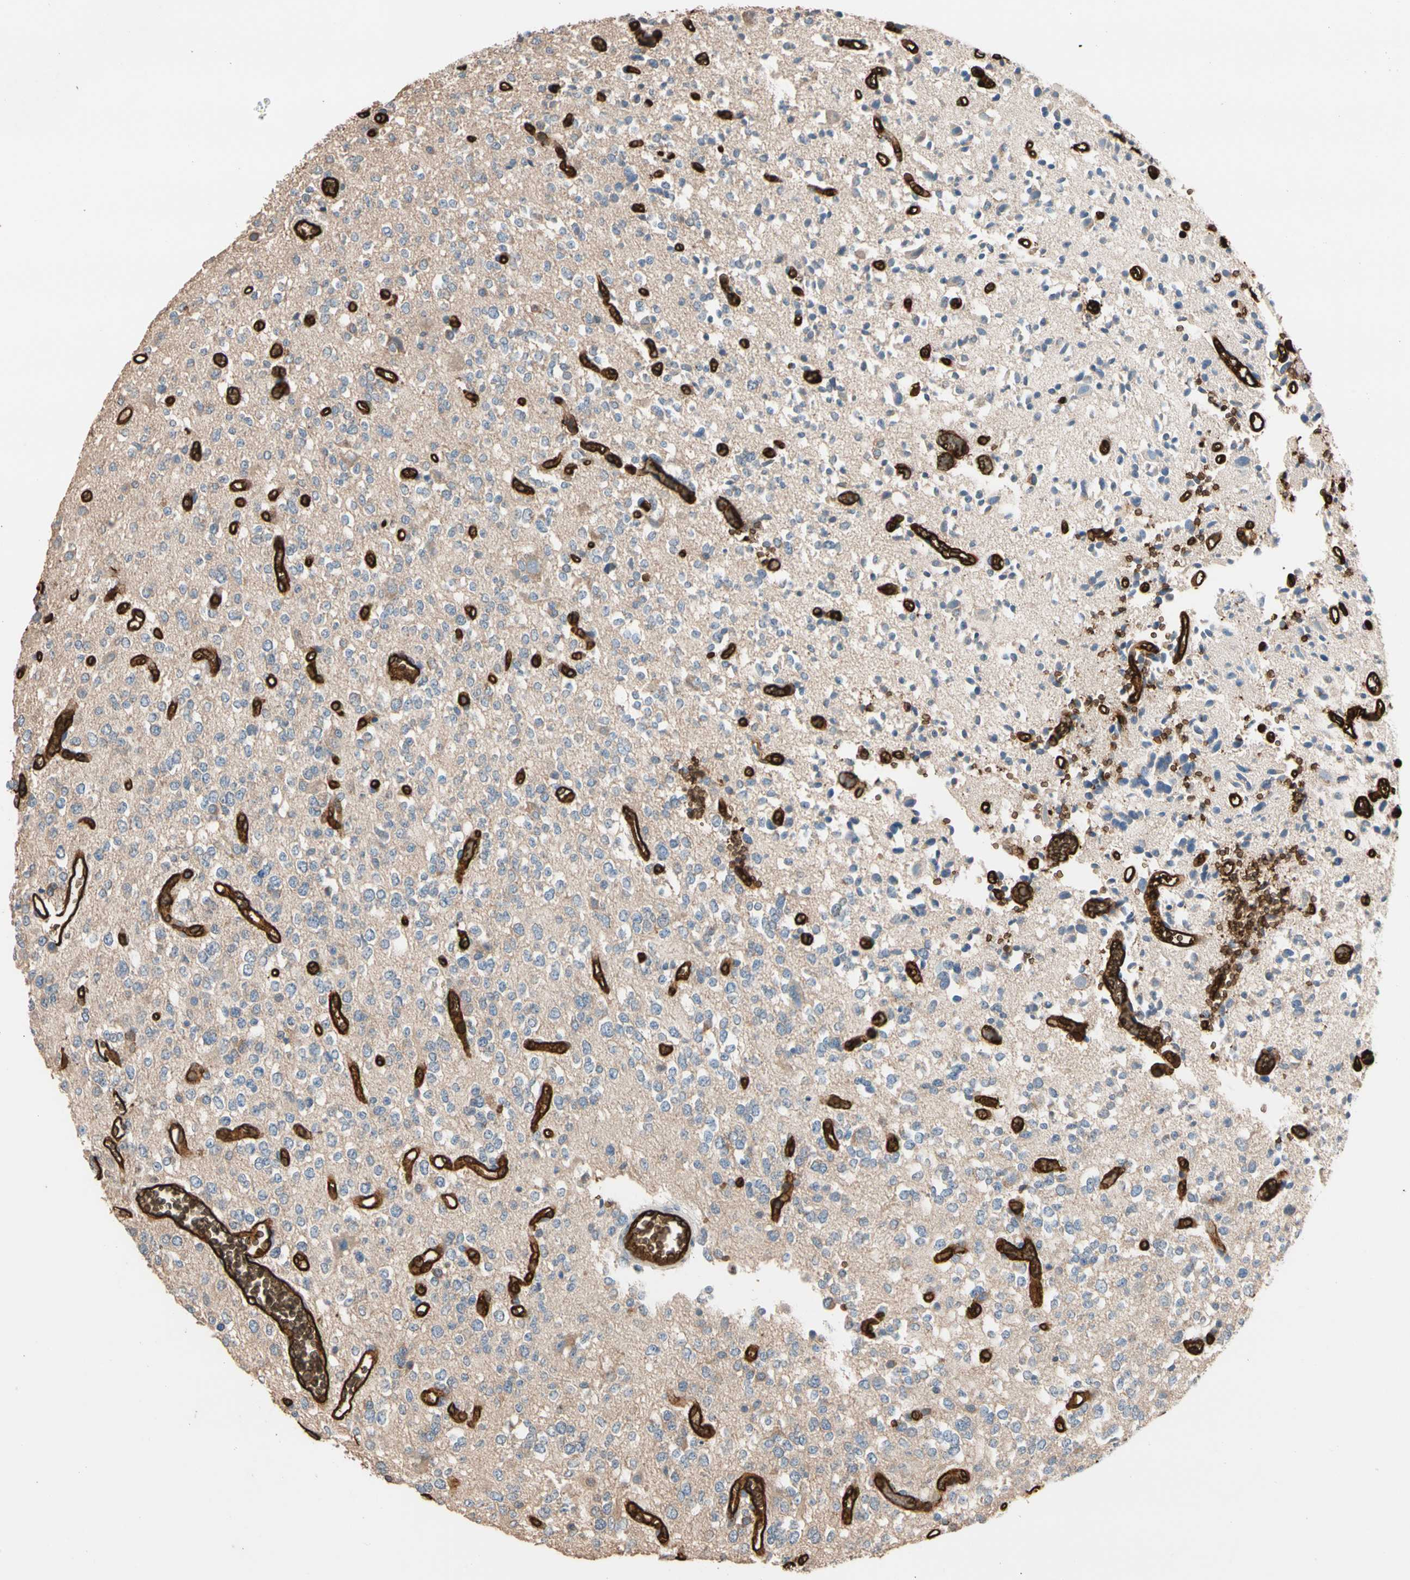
{"staining": {"intensity": "negative", "quantity": "none", "location": "none"}, "tissue": "glioma", "cell_type": "Tumor cells", "image_type": "cancer", "snomed": [{"axis": "morphology", "description": "Glioma, malignant, Low grade"}, {"axis": "topography", "description": "Brain"}], "caption": "Immunohistochemistry (IHC) of glioma shows no staining in tumor cells.", "gene": "RIOK2", "patient": {"sex": "male", "age": 38}}